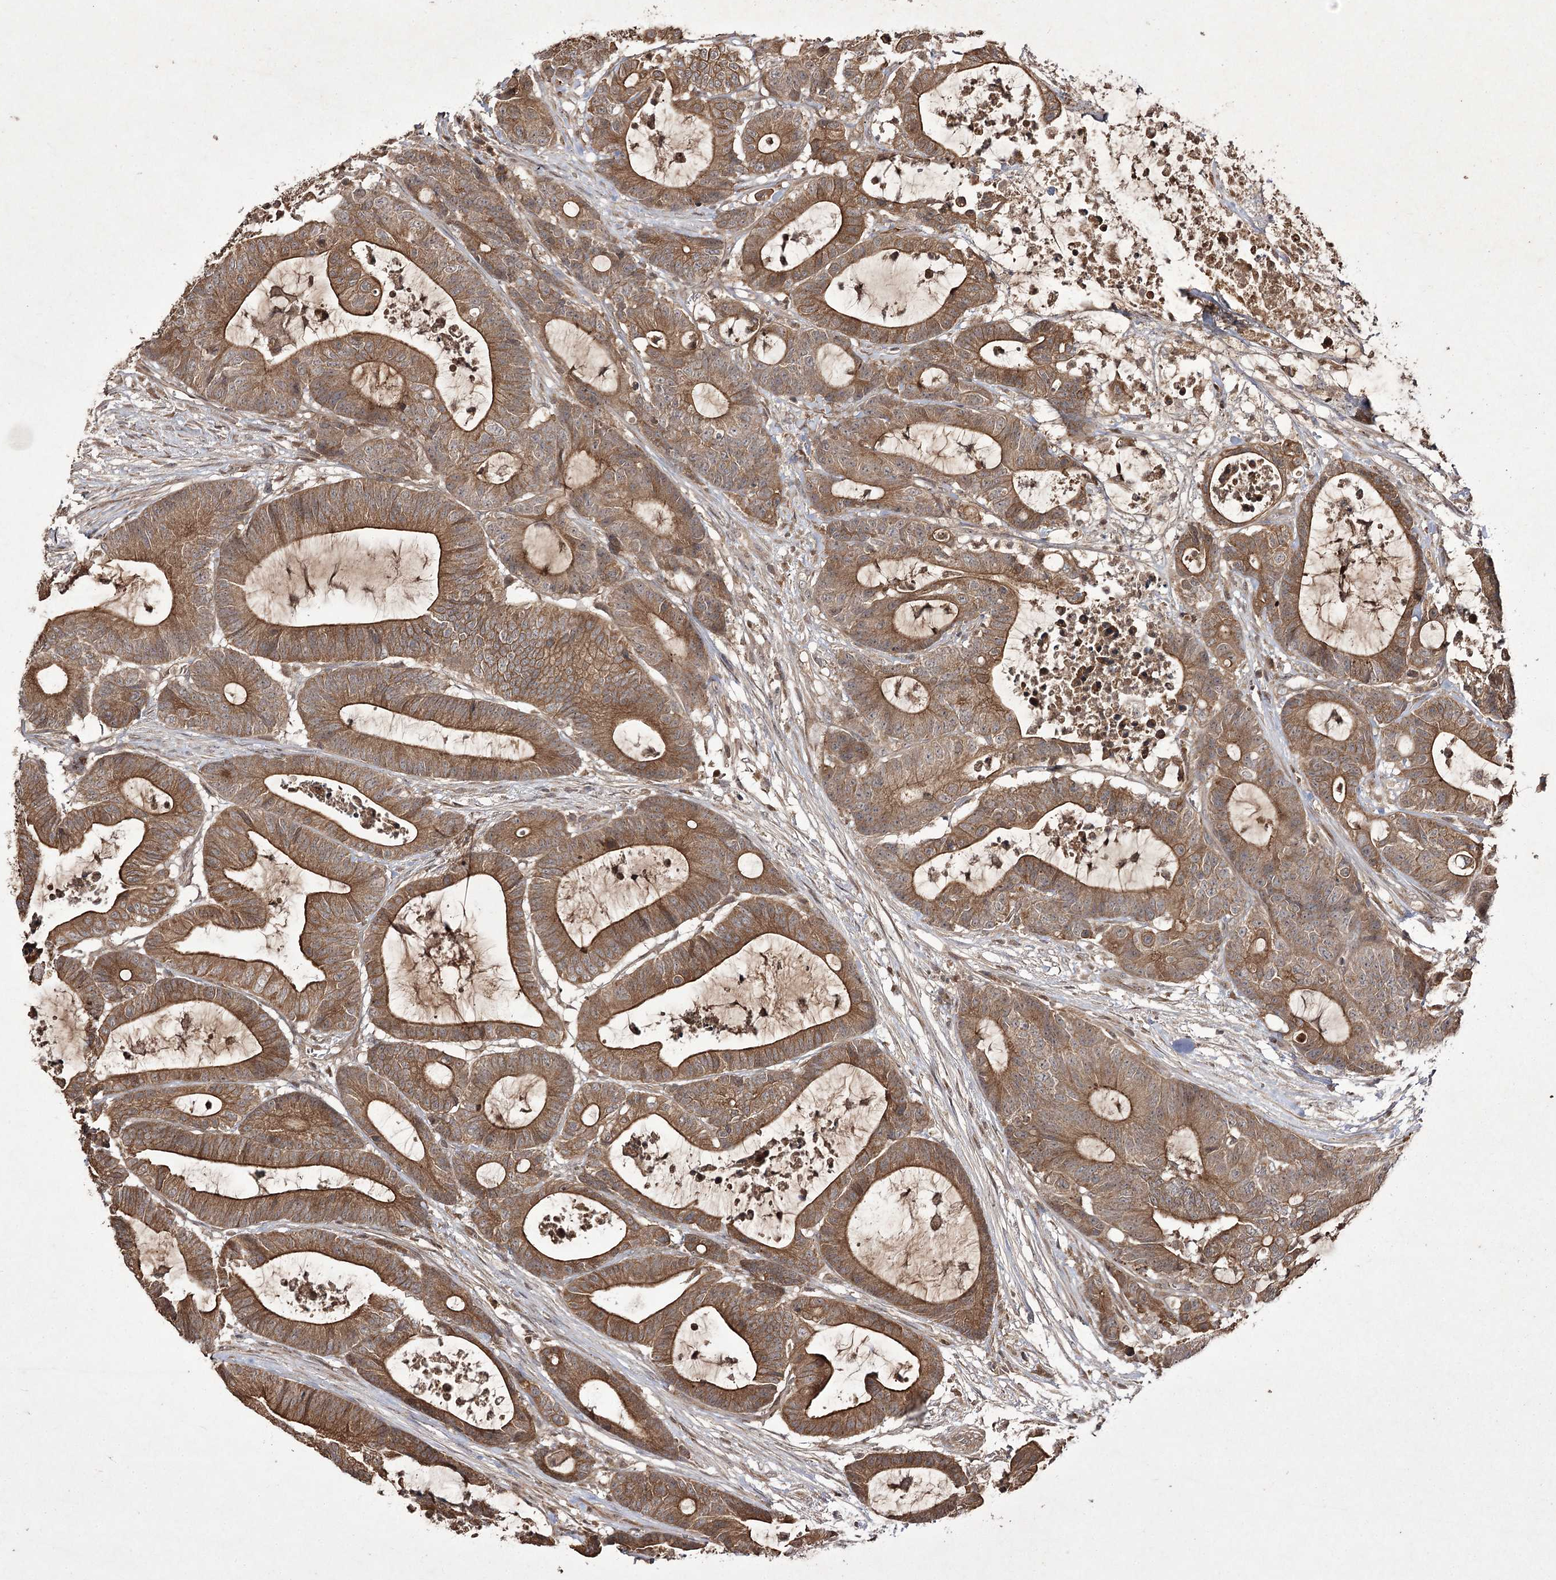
{"staining": {"intensity": "moderate", "quantity": ">75%", "location": "cytoplasmic/membranous"}, "tissue": "colorectal cancer", "cell_type": "Tumor cells", "image_type": "cancer", "snomed": [{"axis": "morphology", "description": "Adenocarcinoma, NOS"}, {"axis": "topography", "description": "Colon"}], "caption": "About >75% of tumor cells in human colorectal cancer demonstrate moderate cytoplasmic/membranous protein positivity as visualized by brown immunohistochemical staining.", "gene": "FANCL", "patient": {"sex": "female", "age": 84}}